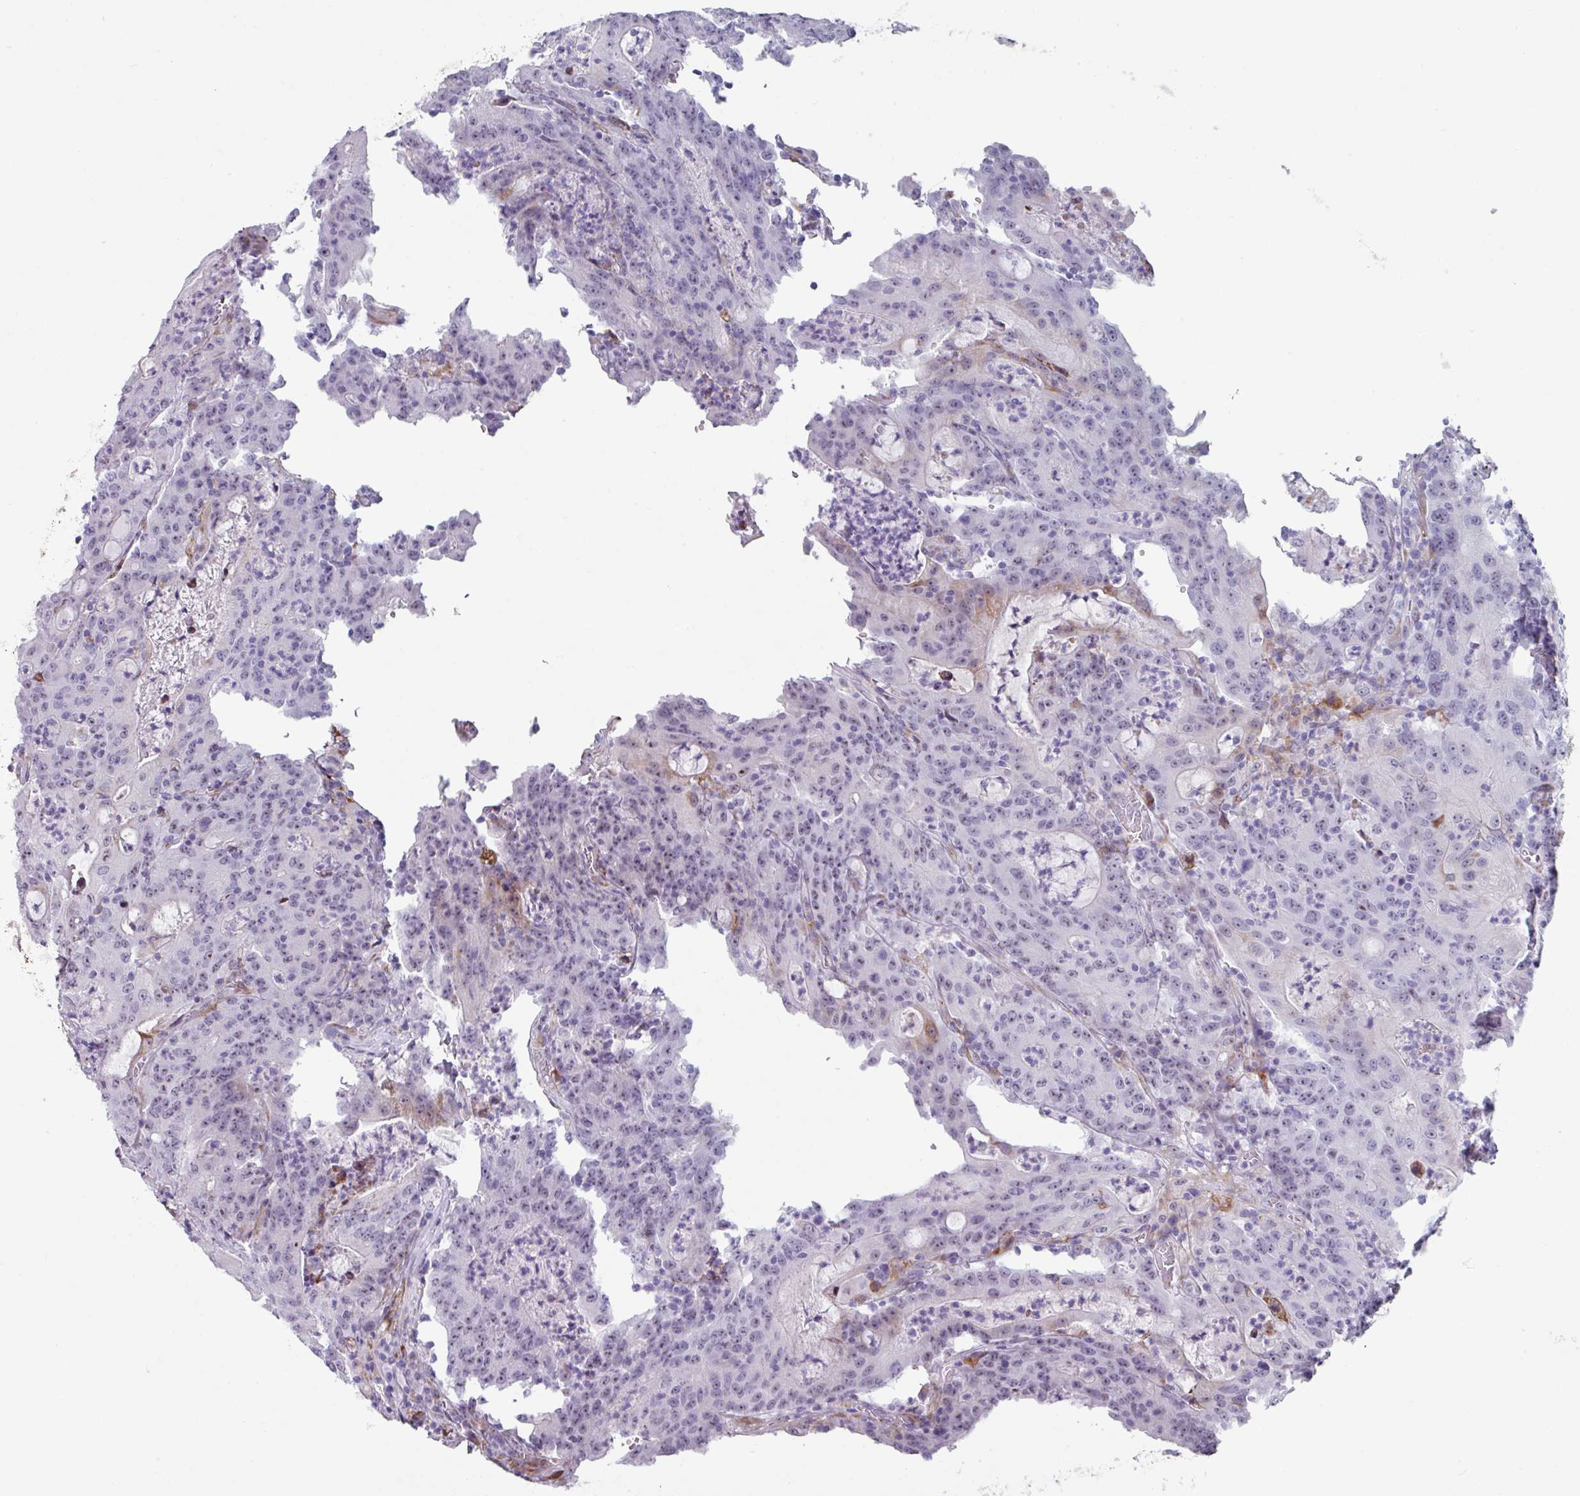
{"staining": {"intensity": "negative", "quantity": "none", "location": "none"}, "tissue": "colorectal cancer", "cell_type": "Tumor cells", "image_type": "cancer", "snomed": [{"axis": "morphology", "description": "Adenocarcinoma, NOS"}, {"axis": "topography", "description": "Colon"}], "caption": "Immunohistochemical staining of human colorectal adenocarcinoma demonstrates no significant positivity in tumor cells. (DAB (3,3'-diaminobenzidine) immunohistochemistry (IHC) visualized using brightfield microscopy, high magnification).", "gene": "BMS1", "patient": {"sex": "male", "age": 83}}